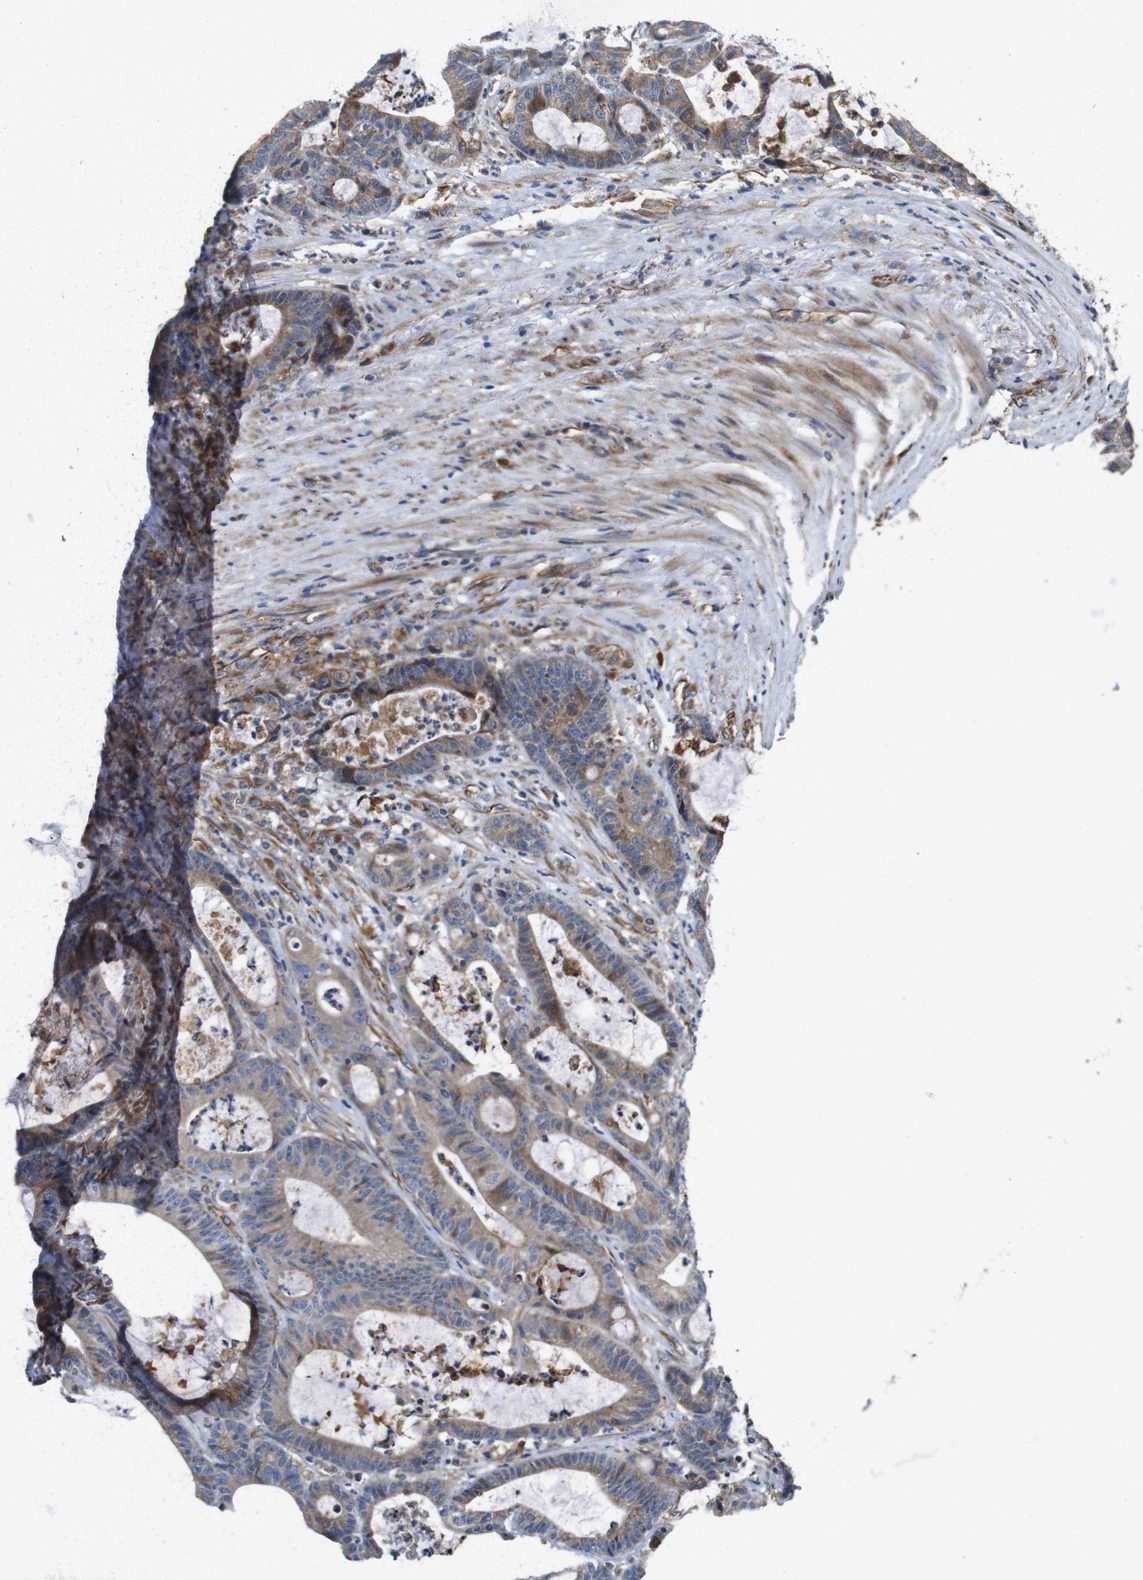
{"staining": {"intensity": "weak", "quantity": ">75%", "location": "cytoplasmic/membranous"}, "tissue": "colorectal cancer", "cell_type": "Tumor cells", "image_type": "cancer", "snomed": [{"axis": "morphology", "description": "Adenocarcinoma, NOS"}, {"axis": "topography", "description": "Colon"}], "caption": "Colorectal cancer was stained to show a protein in brown. There is low levels of weak cytoplasmic/membranous staining in approximately >75% of tumor cells.", "gene": "POMK", "patient": {"sex": "female", "age": 84}}